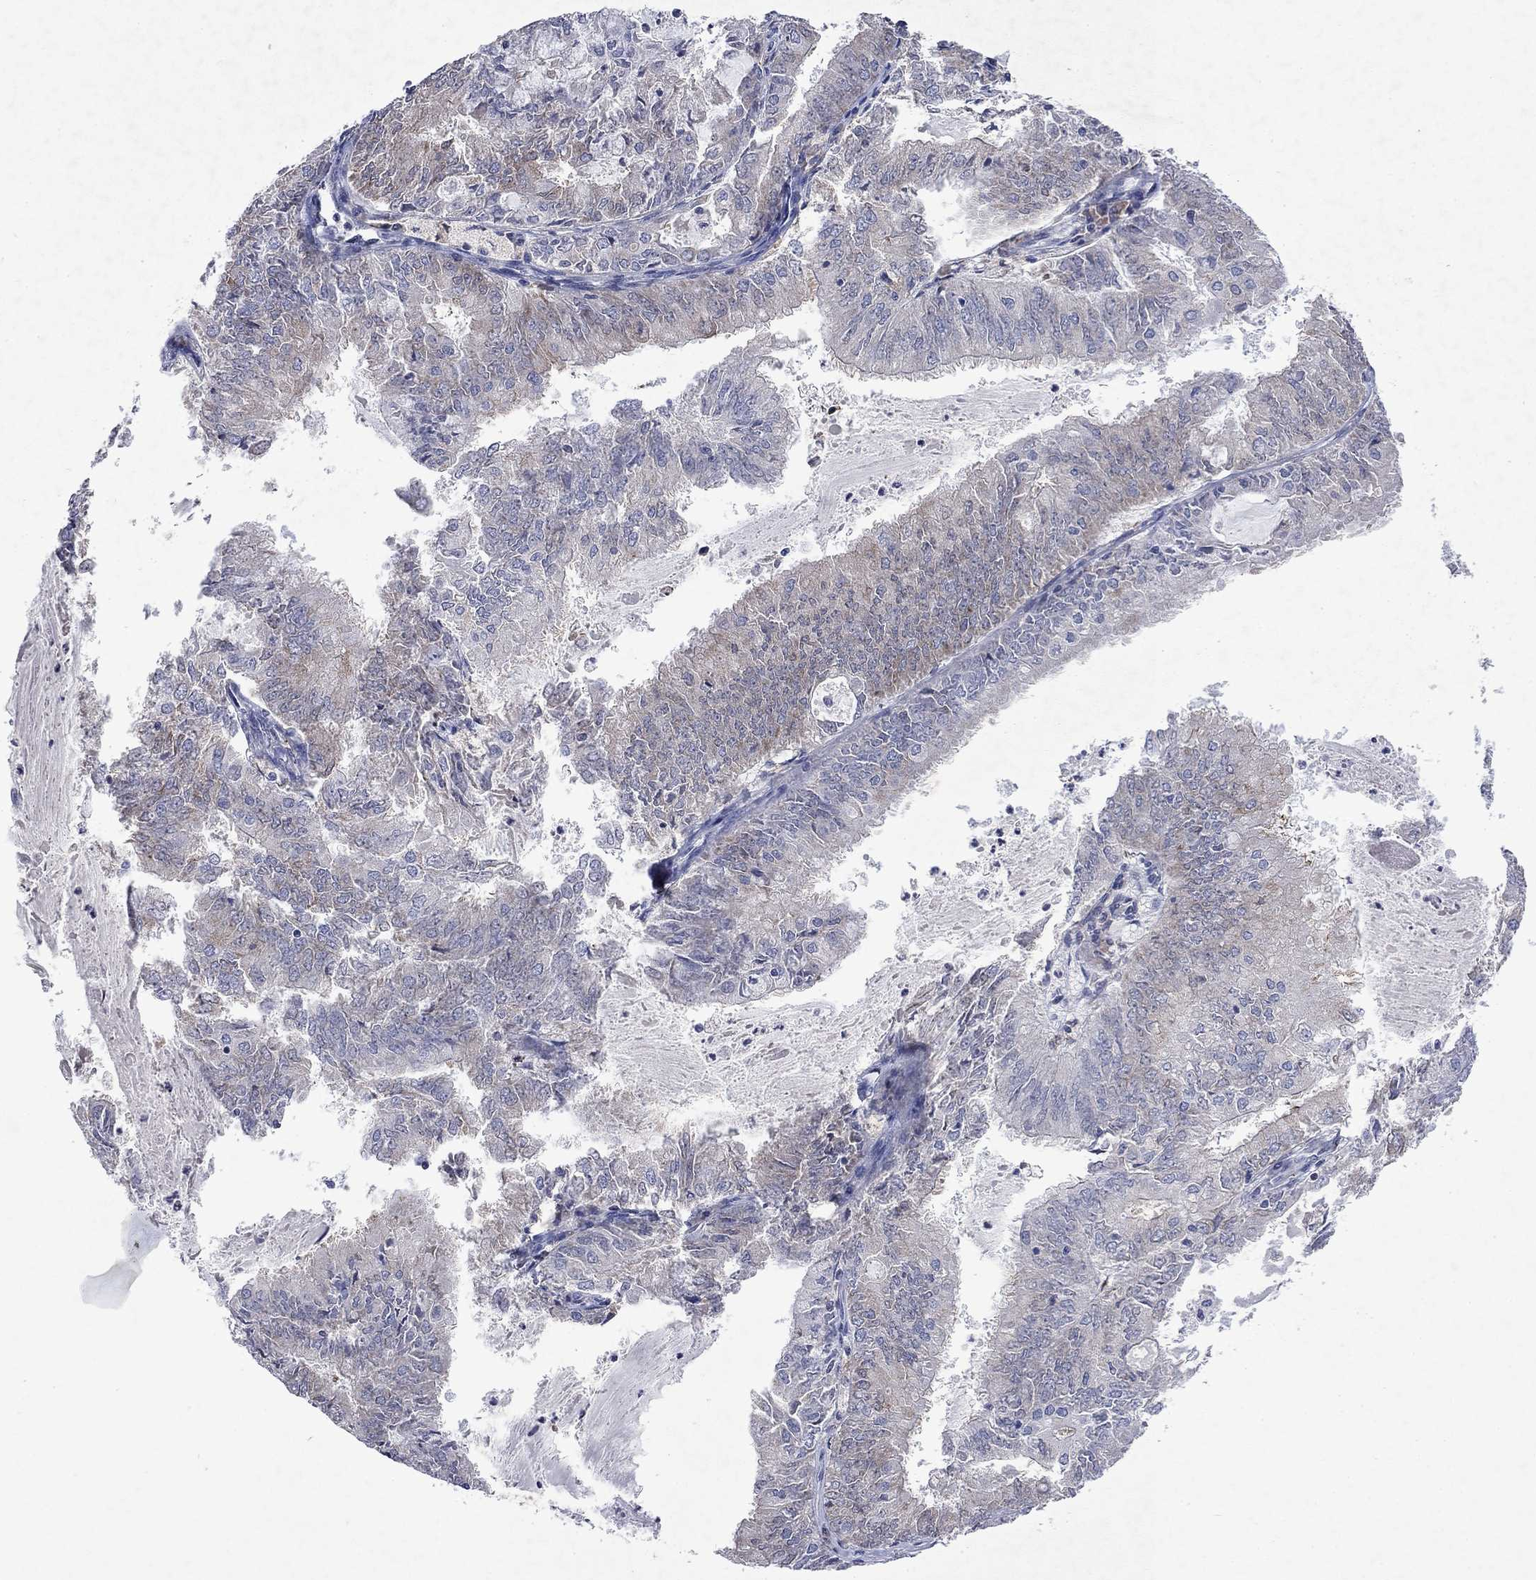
{"staining": {"intensity": "negative", "quantity": "none", "location": "none"}, "tissue": "endometrial cancer", "cell_type": "Tumor cells", "image_type": "cancer", "snomed": [{"axis": "morphology", "description": "Adenocarcinoma, NOS"}, {"axis": "topography", "description": "Endometrium"}], "caption": "IHC image of adenocarcinoma (endometrial) stained for a protein (brown), which exhibits no staining in tumor cells. The staining is performed using DAB brown chromogen with nuclei counter-stained in using hematoxylin.", "gene": "TMEM97", "patient": {"sex": "female", "age": 57}}